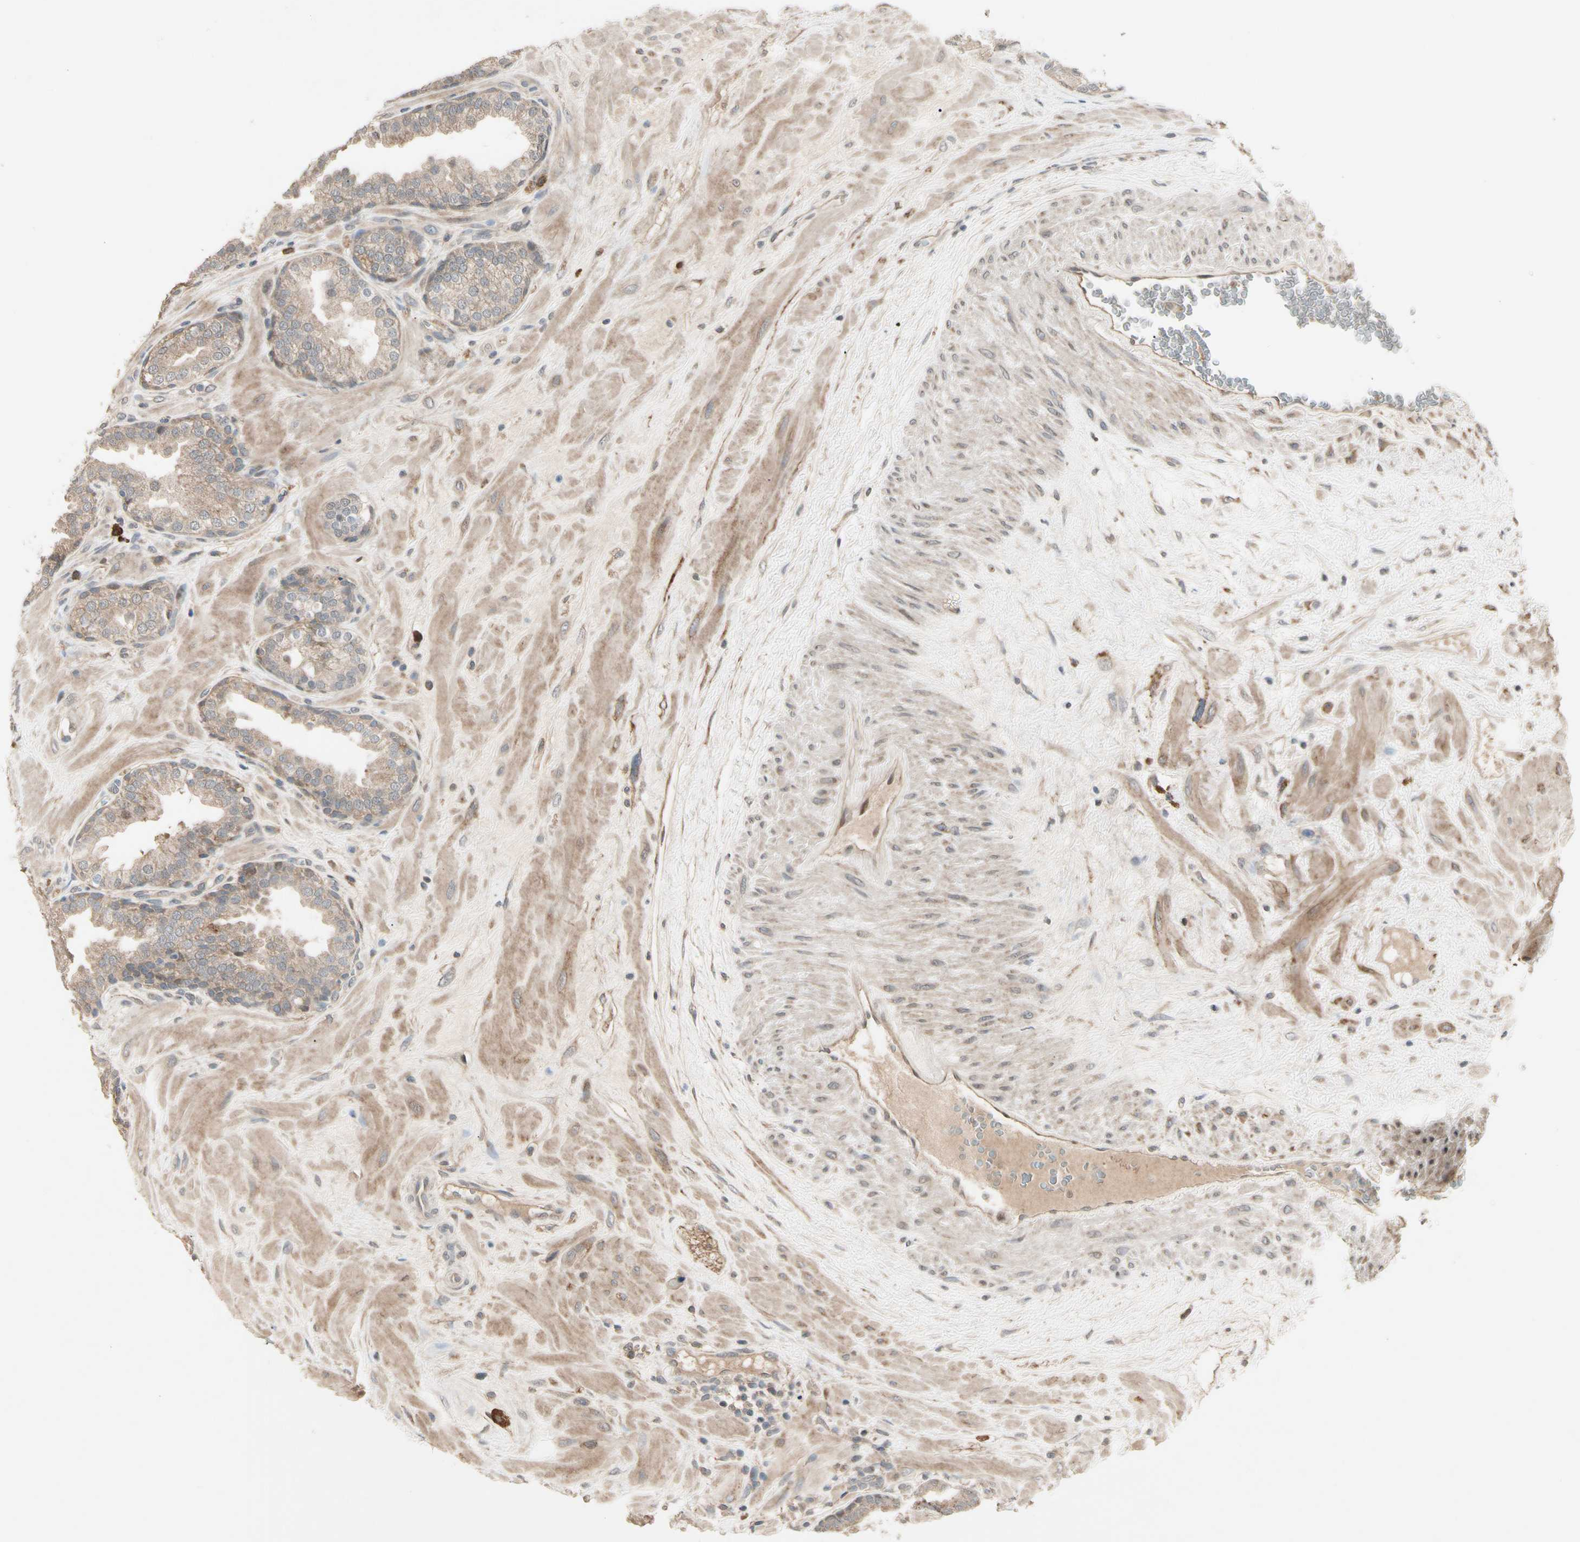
{"staining": {"intensity": "moderate", "quantity": ">75%", "location": "cytoplasmic/membranous"}, "tissue": "prostate", "cell_type": "Glandular cells", "image_type": "normal", "snomed": [{"axis": "morphology", "description": "Normal tissue, NOS"}, {"axis": "topography", "description": "Prostate"}], "caption": "A photomicrograph of human prostate stained for a protein reveals moderate cytoplasmic/membranous brown staining in glandular cells.", "gene": "ATG4C", "patient": {"sex": "male", "age": 51}}